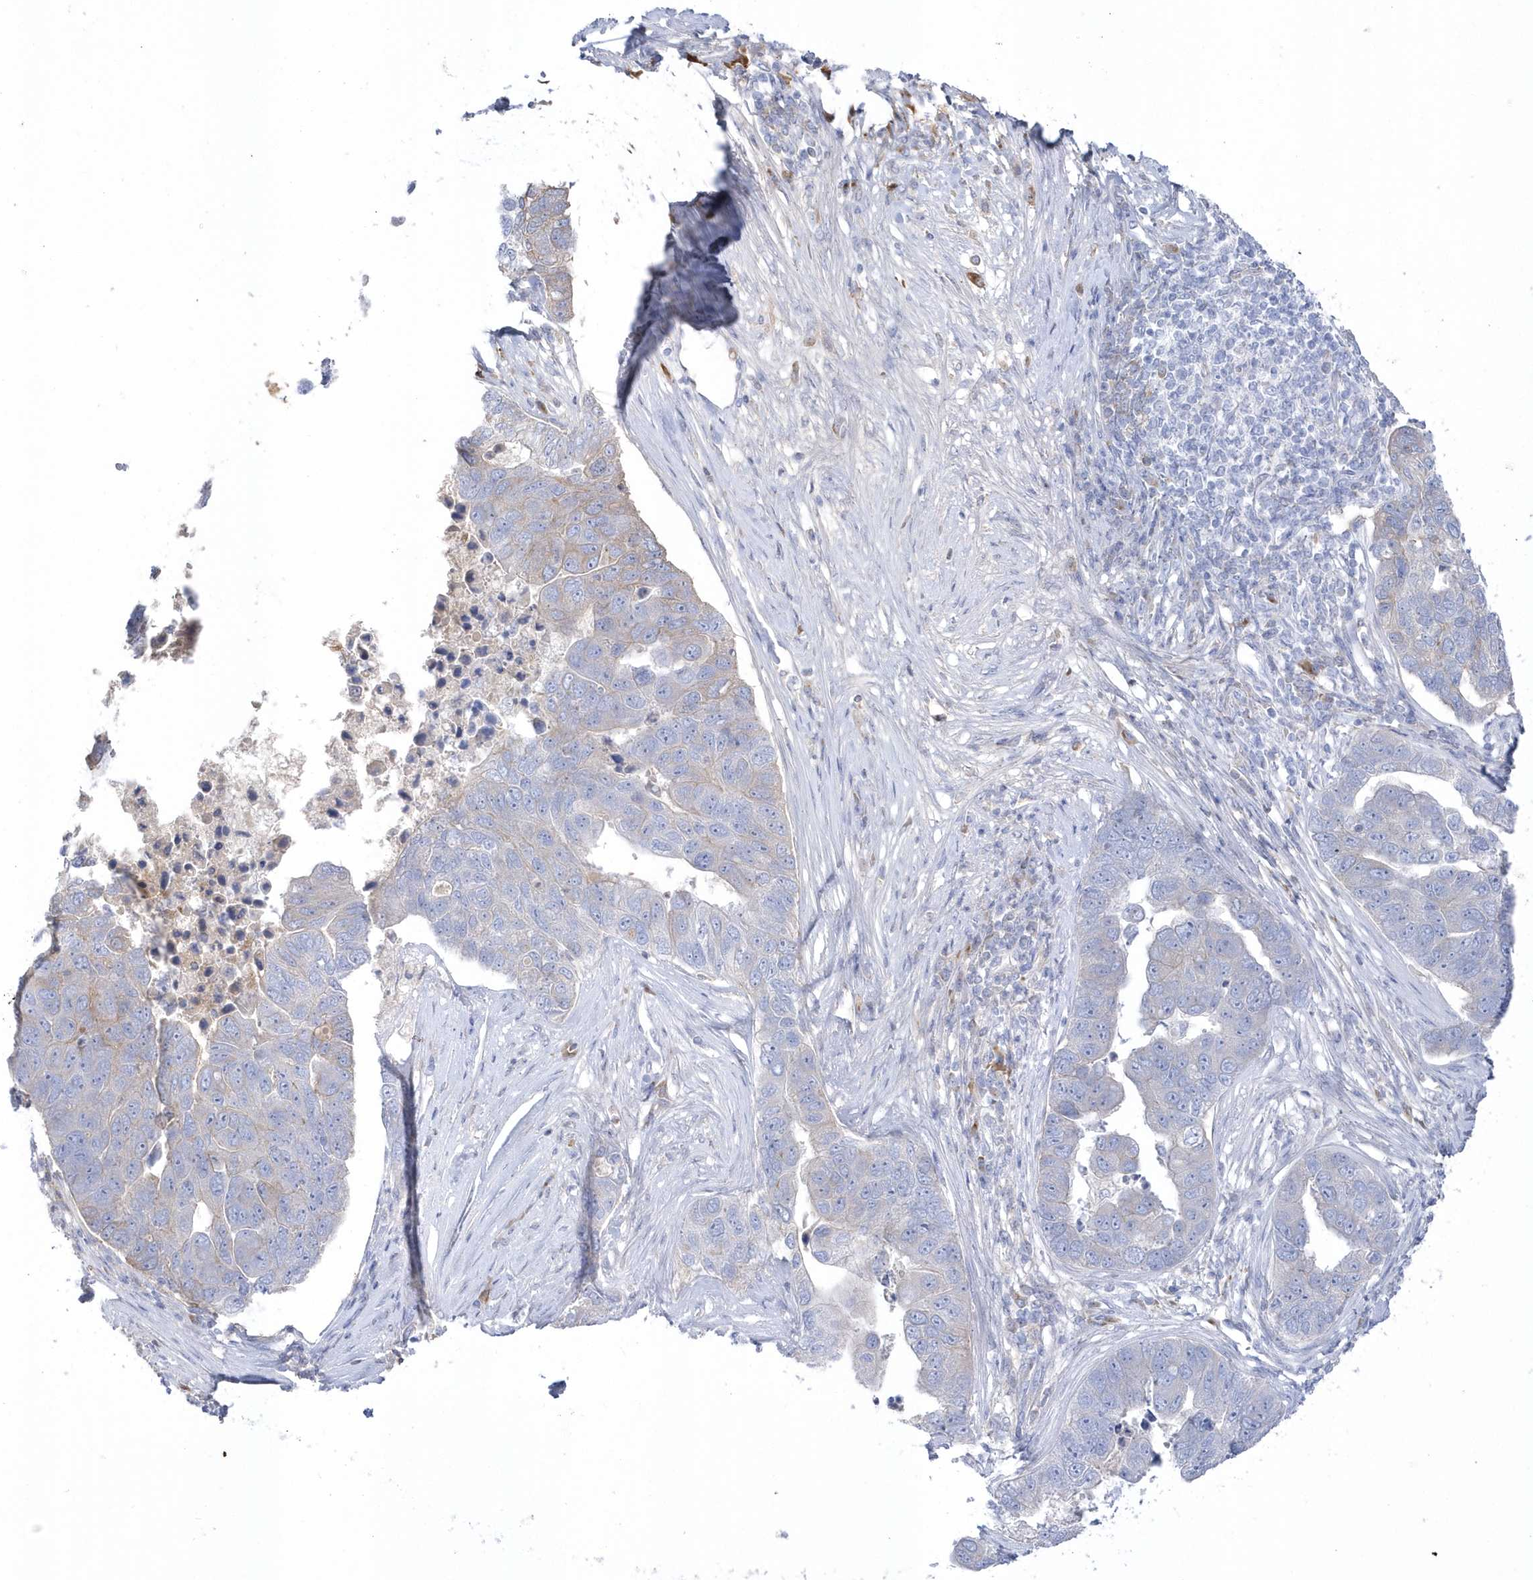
{"staining": {"intensity": "negative", "quantity": "none", "location": "none"}, "tissue": "pancreatic cancer", "cell_type": "Tumor cells", "image_type": "cancer", "snomed": [{"axis": "morphology", "description": "Adenocarcinoma, NOS"}, {"axis": "topography", "description": "Pancreas"}], "caption": "Protein analysis of pancreatic cancer (adenocarcinoma) exhibits no significant expression in tumor cells. Brightfield microscopy of immunohistochemistry stained with DAB (brown) and hematoxylin (blue), captured at high magnification.", "gene": "SEMA3D", "patient": {"sex": "female", "age": 61}}